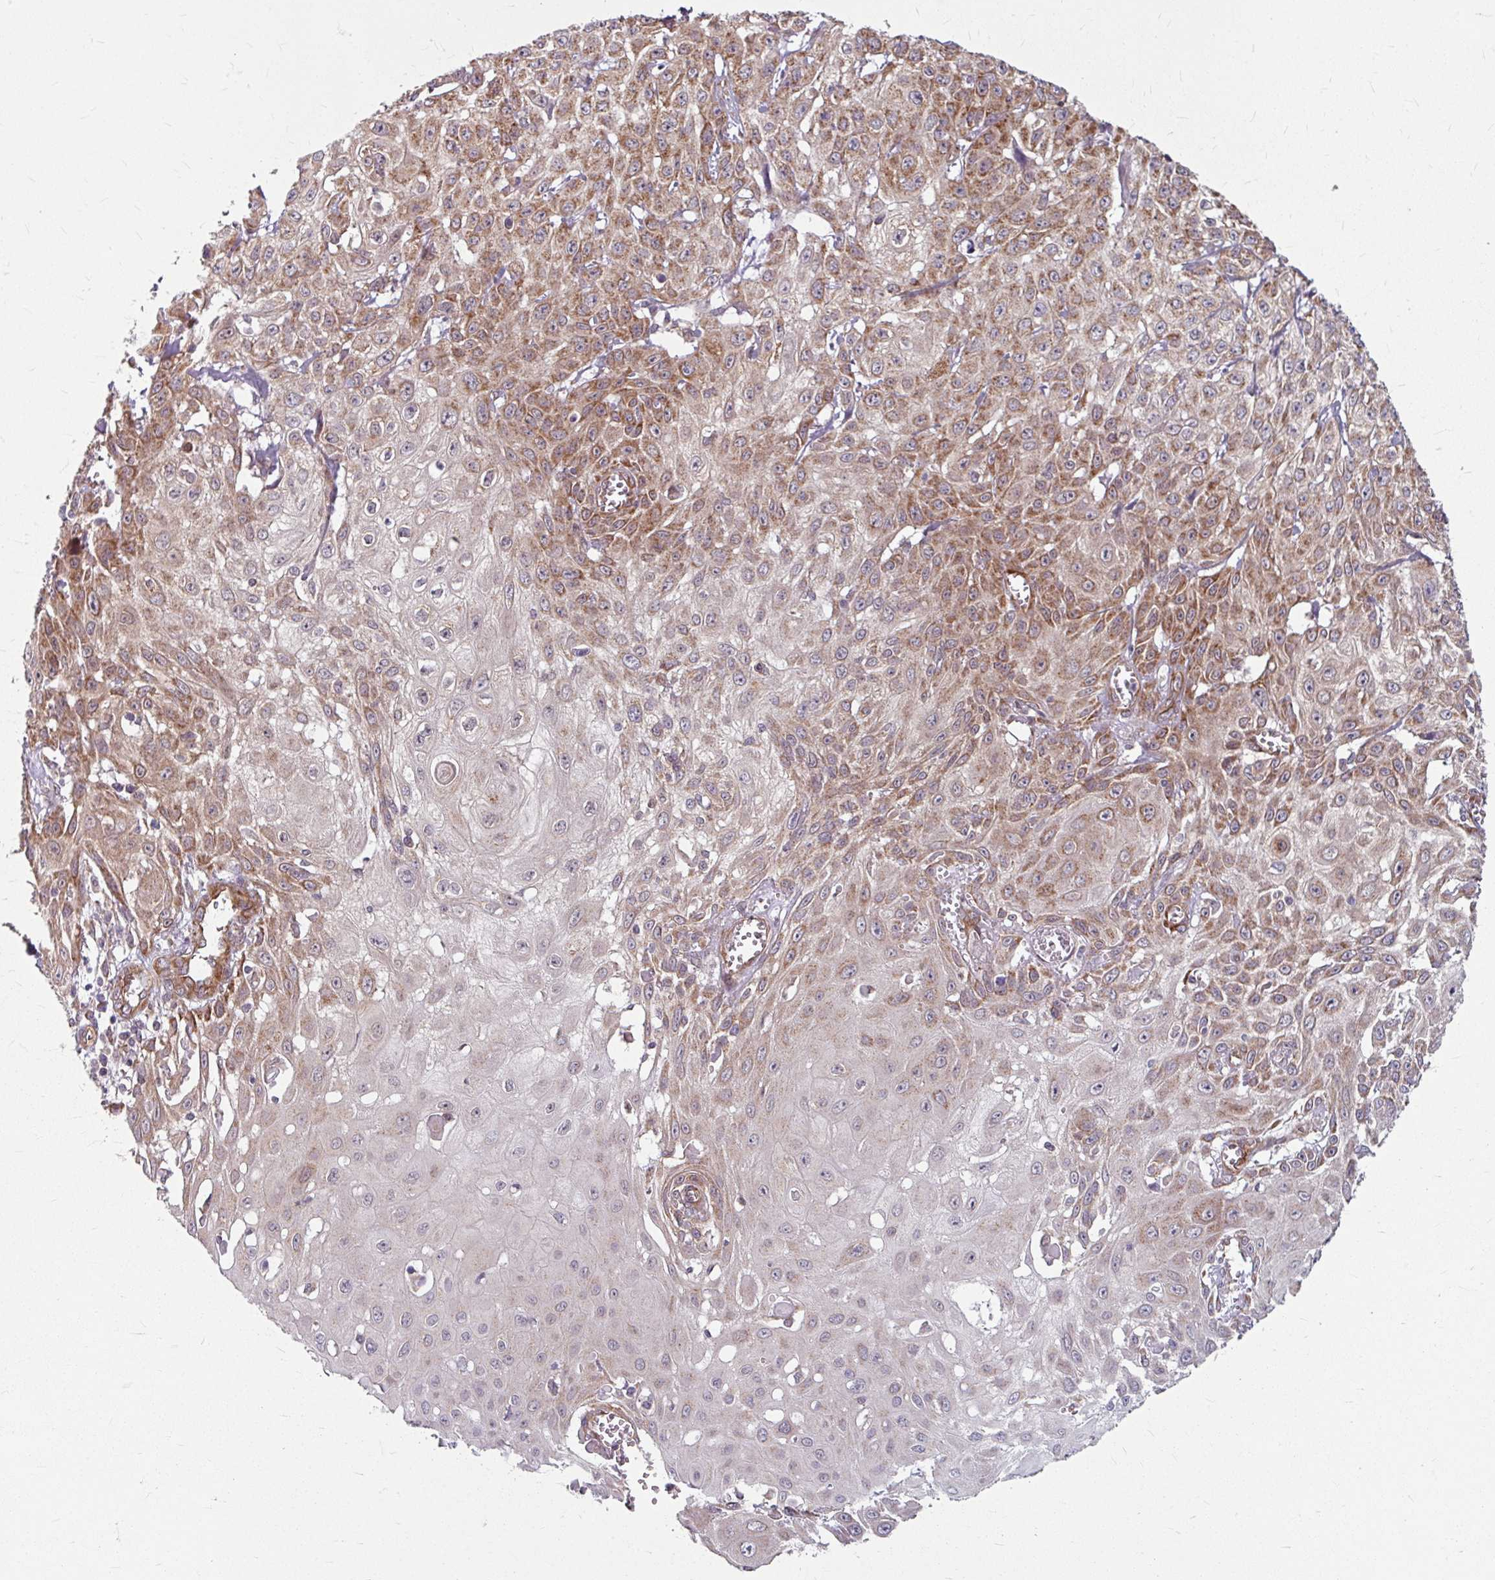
{"staining": {"intensity": "moderate", "quantity": "25%-75%", "location": "cytoplasmic/membranous"}, "tissue": "skin cancer", "cell_type": "Tumor cells", "image_type": "cancer", "snomed": [{"axis": "morphology", "description": "Squamous cell carcinoma, NOS"}, {"axis": "topography", "description": "Skin"}, {"axis": "topography", "description": "Vulva"}], "caption": "This histopathology image reveals skin cancer stained with immunohistochemistry to label a protein in brown. The cytoplasmic/membranous of tumor cells show moderate positivity for the protein. Nuclei are counter-stained blue.", "gene": "DAAM2", "patient": {"sex": "female", "age": 71}}